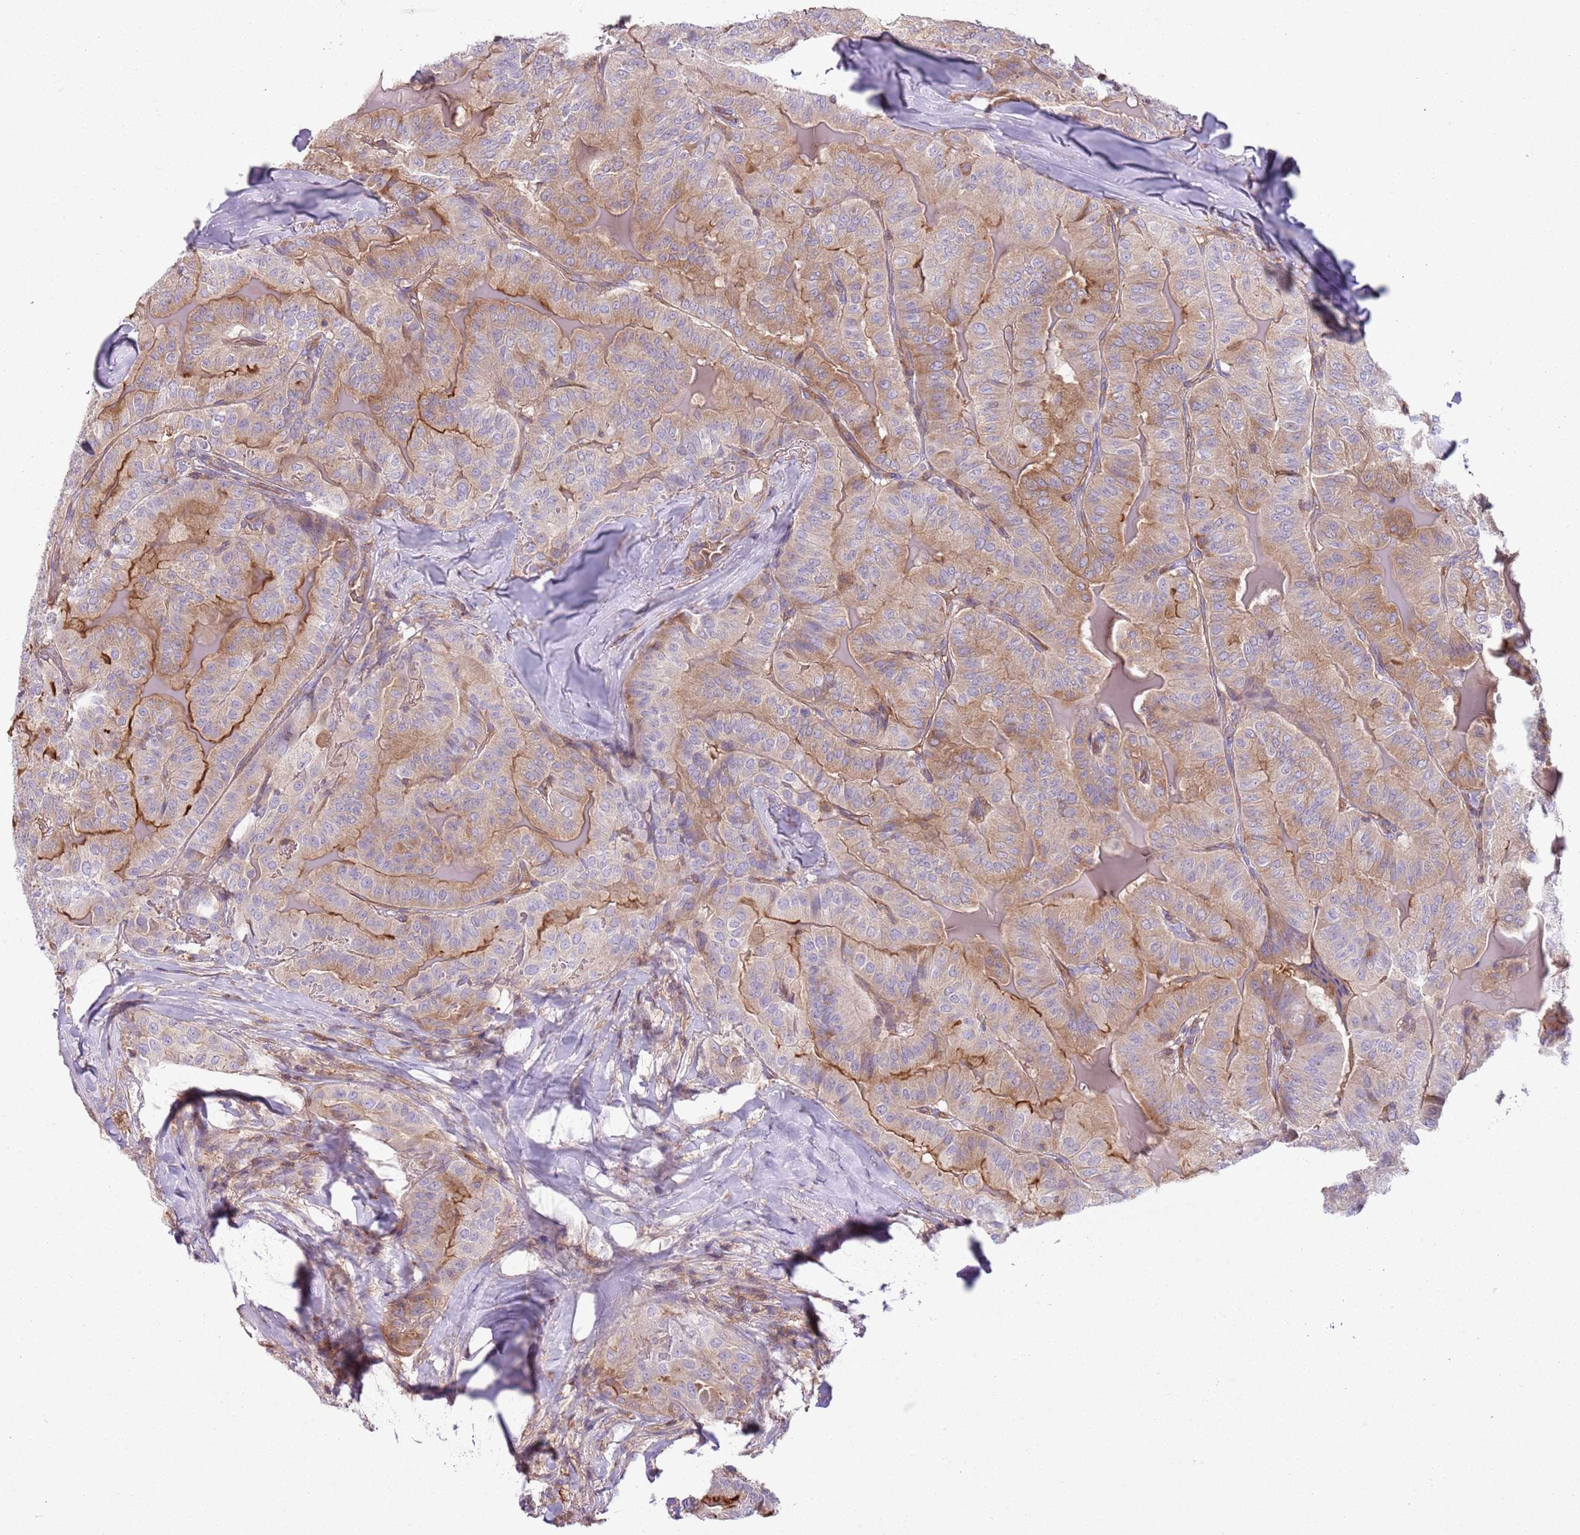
{"staining": {"intensity": "strong", "quantity": "<25%", "location": "cytoplasmic/membranous"}, "tissue": "thyroid cancer", "cell_type": "Tumor cells", "image_type": "cancer", "snomed": [{"axis": "morphology", "description": "Papillary adenocarcinoma, NOS"}, {"axis": "topography", "description": "Thyroid gland"}], "caption": "About <25% of tumor cells in thyroid papillary adenocarcinoma exhibit strong cytoplasmic/membranous protein staining as visualized by brown immunohistochemical staining.", "gene": "GNAI3", "patient": {"sex": "female", "age": 68}}